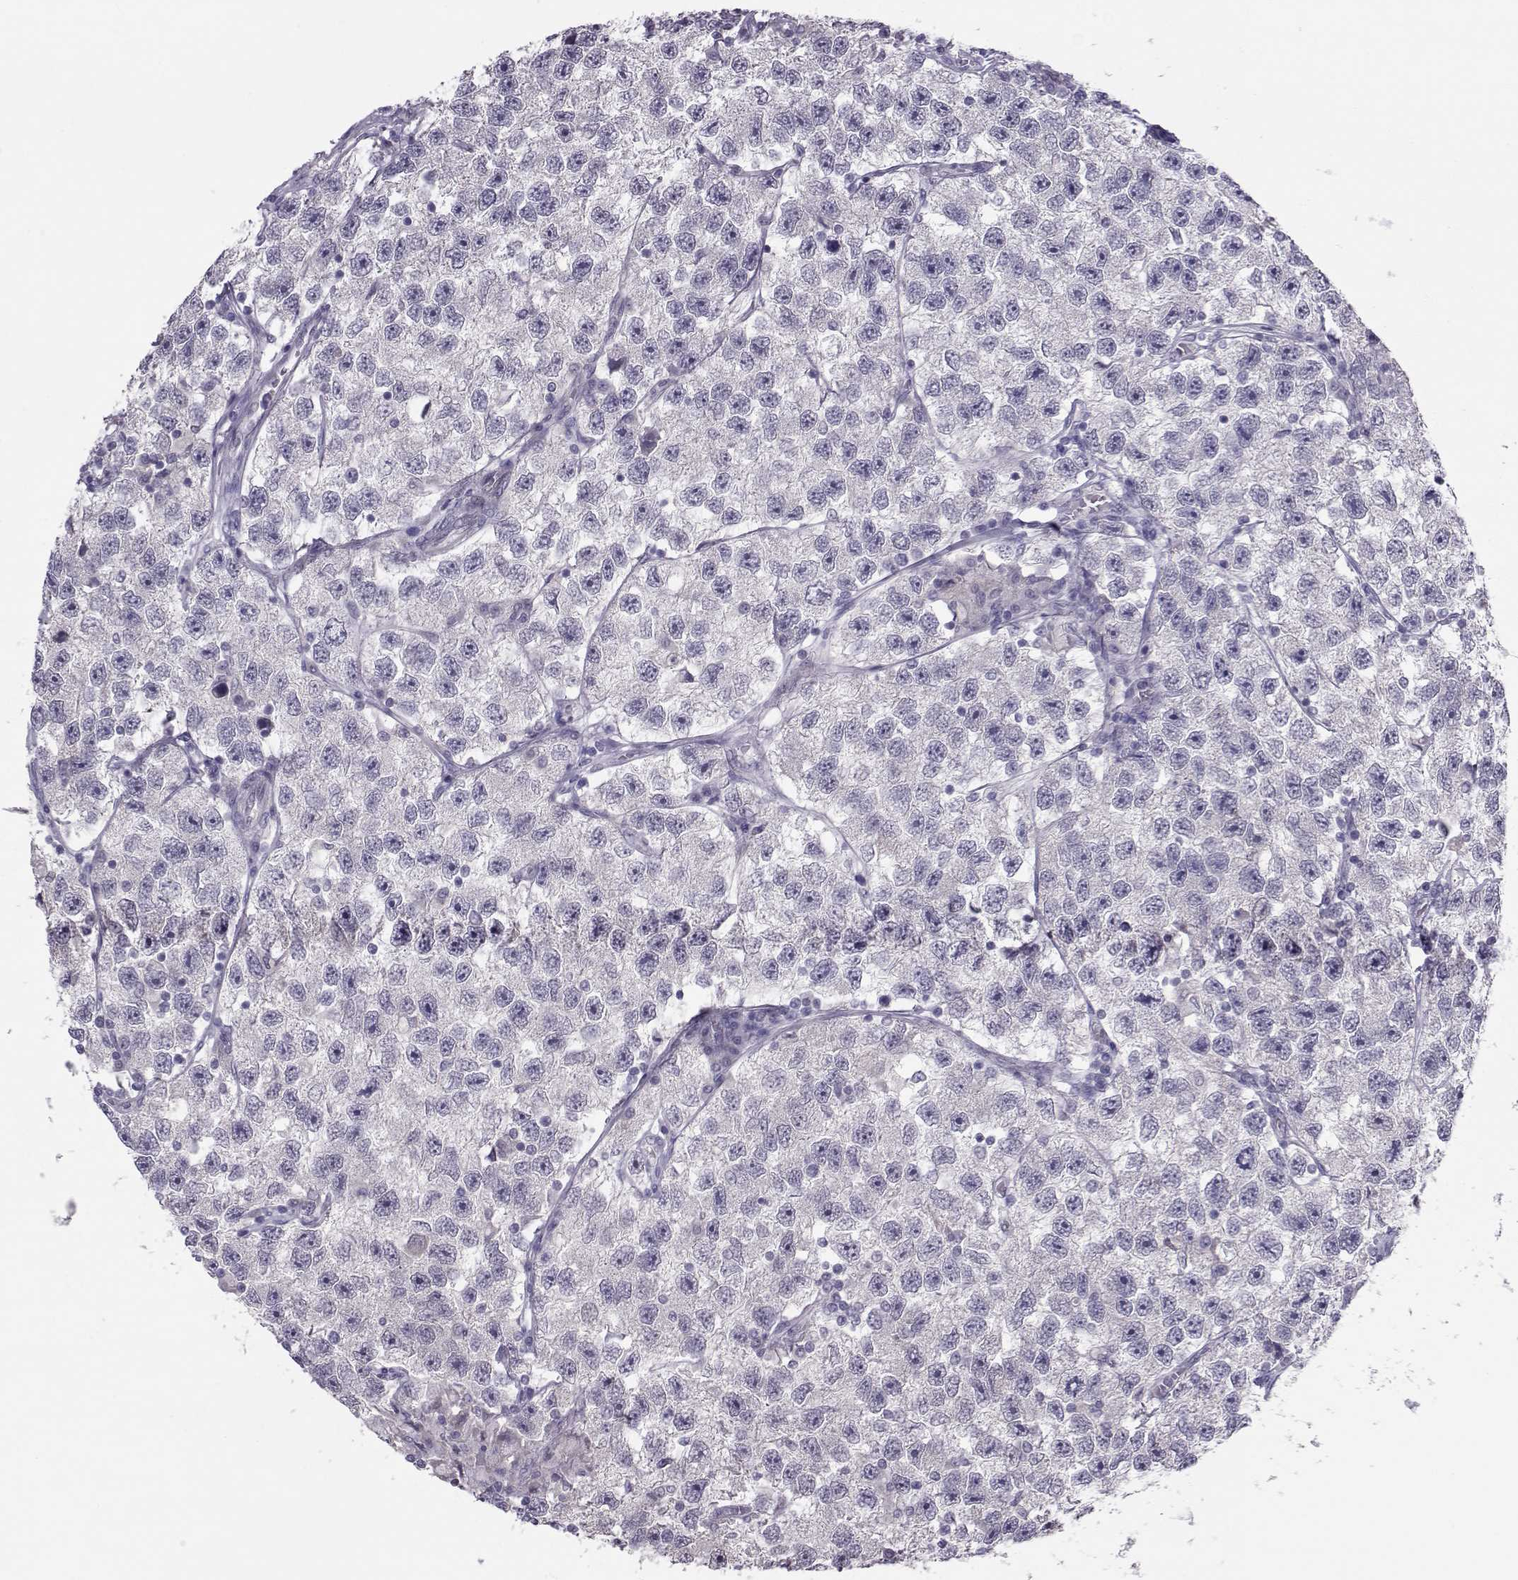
{"staining": {"intensity": "negative", "quantity": "none", "location": "none"}, "tissue": "testis cancer", "cell_type": "Tumor cells", "image_type": "cancer", "snomed": [{"axis": "morphology", "description": "Seminoma, NOS"}, {"axis": "topography", "description": "Testis"}], "caption": "Testis cancer (seminoma) was stained to show a protein in brown. There is no significant staining in tumor cells.", "gene": "ASRGL1", "patient": {"sex": "male", "age": 26}}